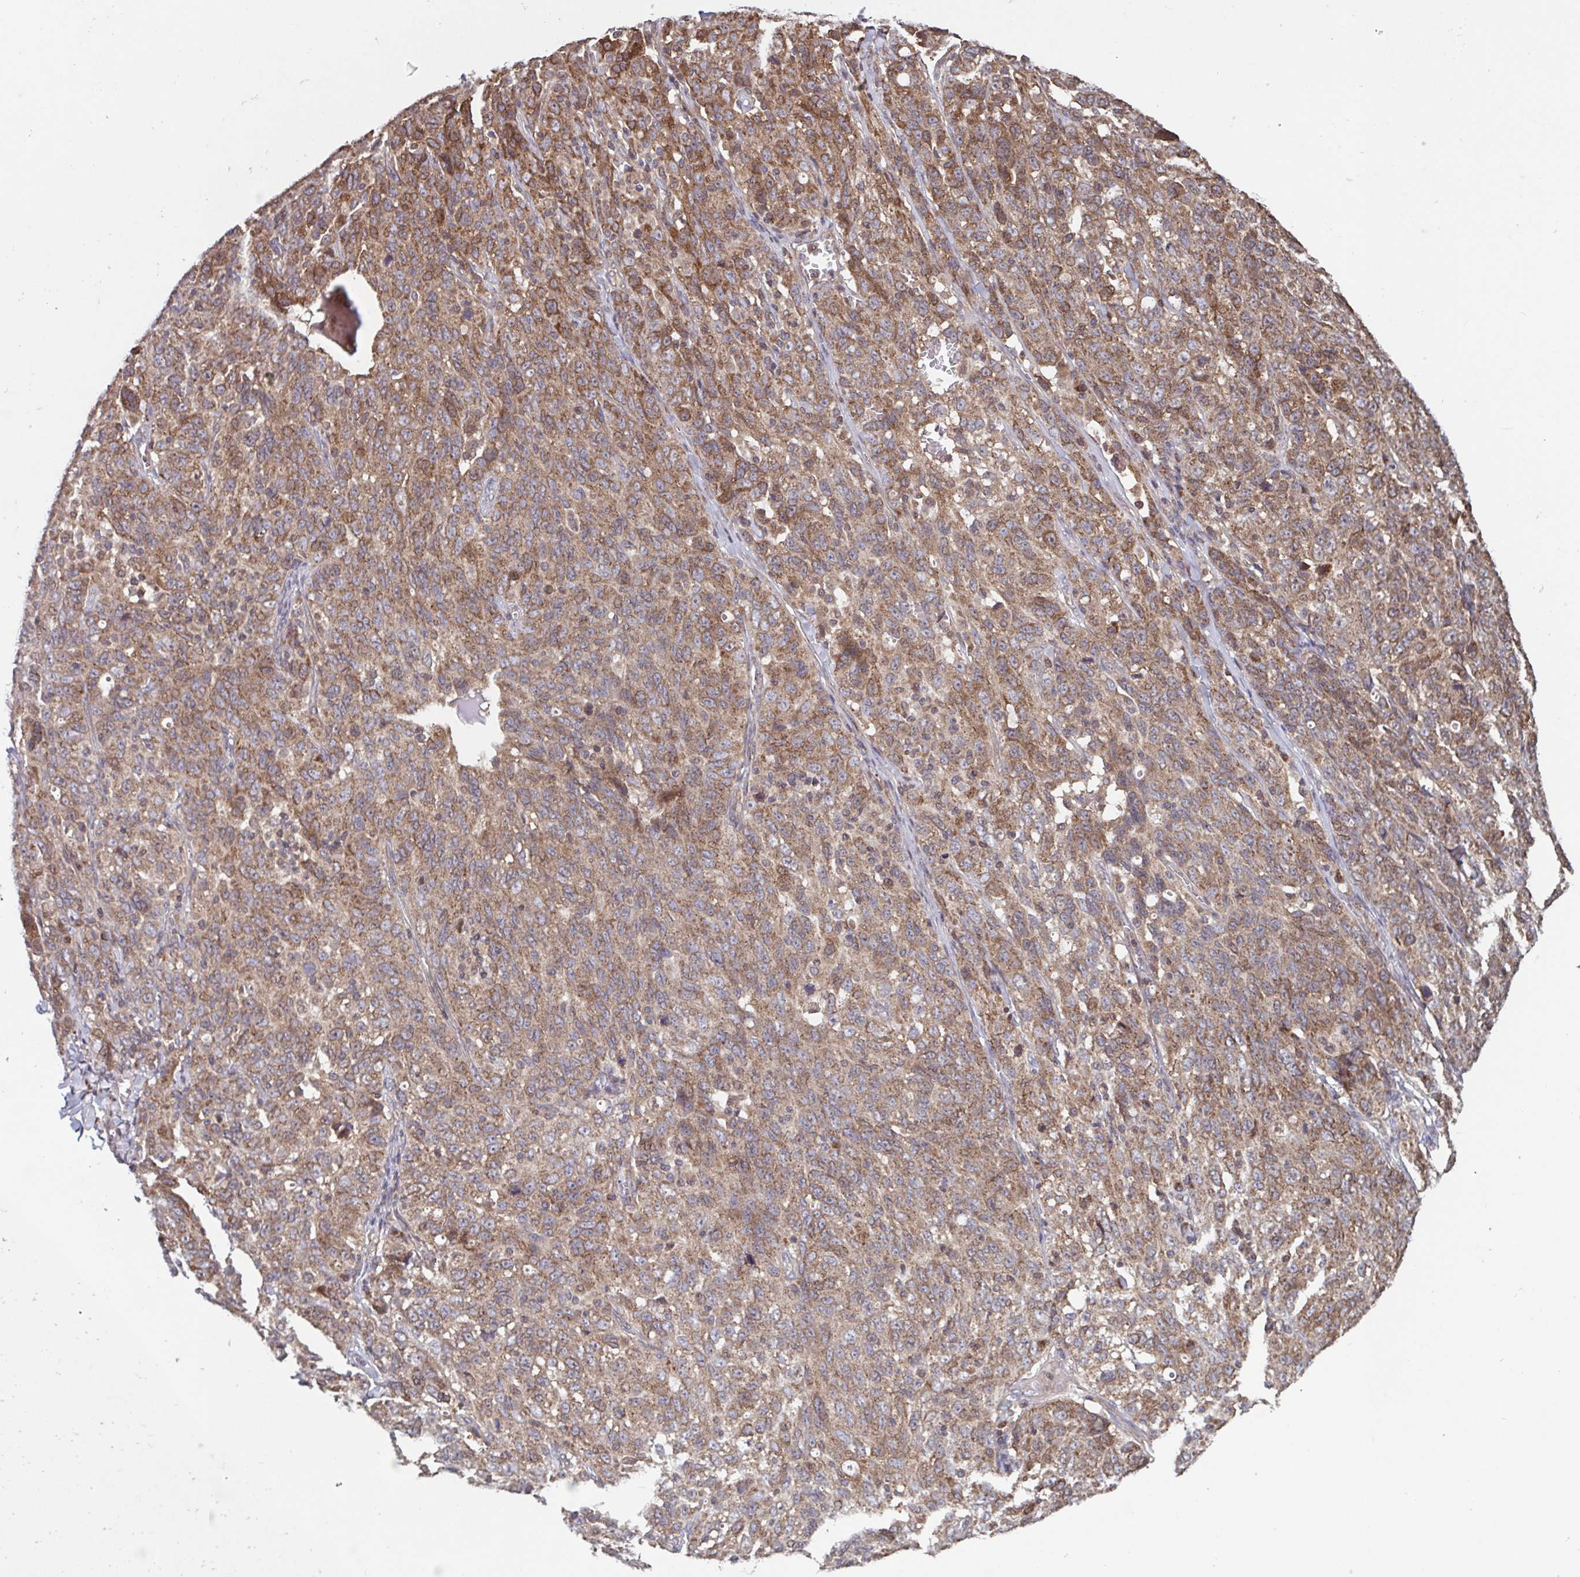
{"staining": {"intensity": "moderate", "quantity": ">75%", "location": "cytoplasmic/membranous"}, "tissue": "ovarian cancer", "cell_type": "Tumor cells", "image_type": "cancer", "snomed": [{"axis": "morphology", "description": "Cystadenocarcinoma, serous, NOS"}, {"axis": "topography", "description": "Ovary"}], "caption": "Serous cystadenocarcinoma (ovarian) tissue displays moderate cytoplasmic/membranous staining in approximately >75% of tumor cells", "gene": "COPB1", "patient": {"sex": "female", "age": 71}}